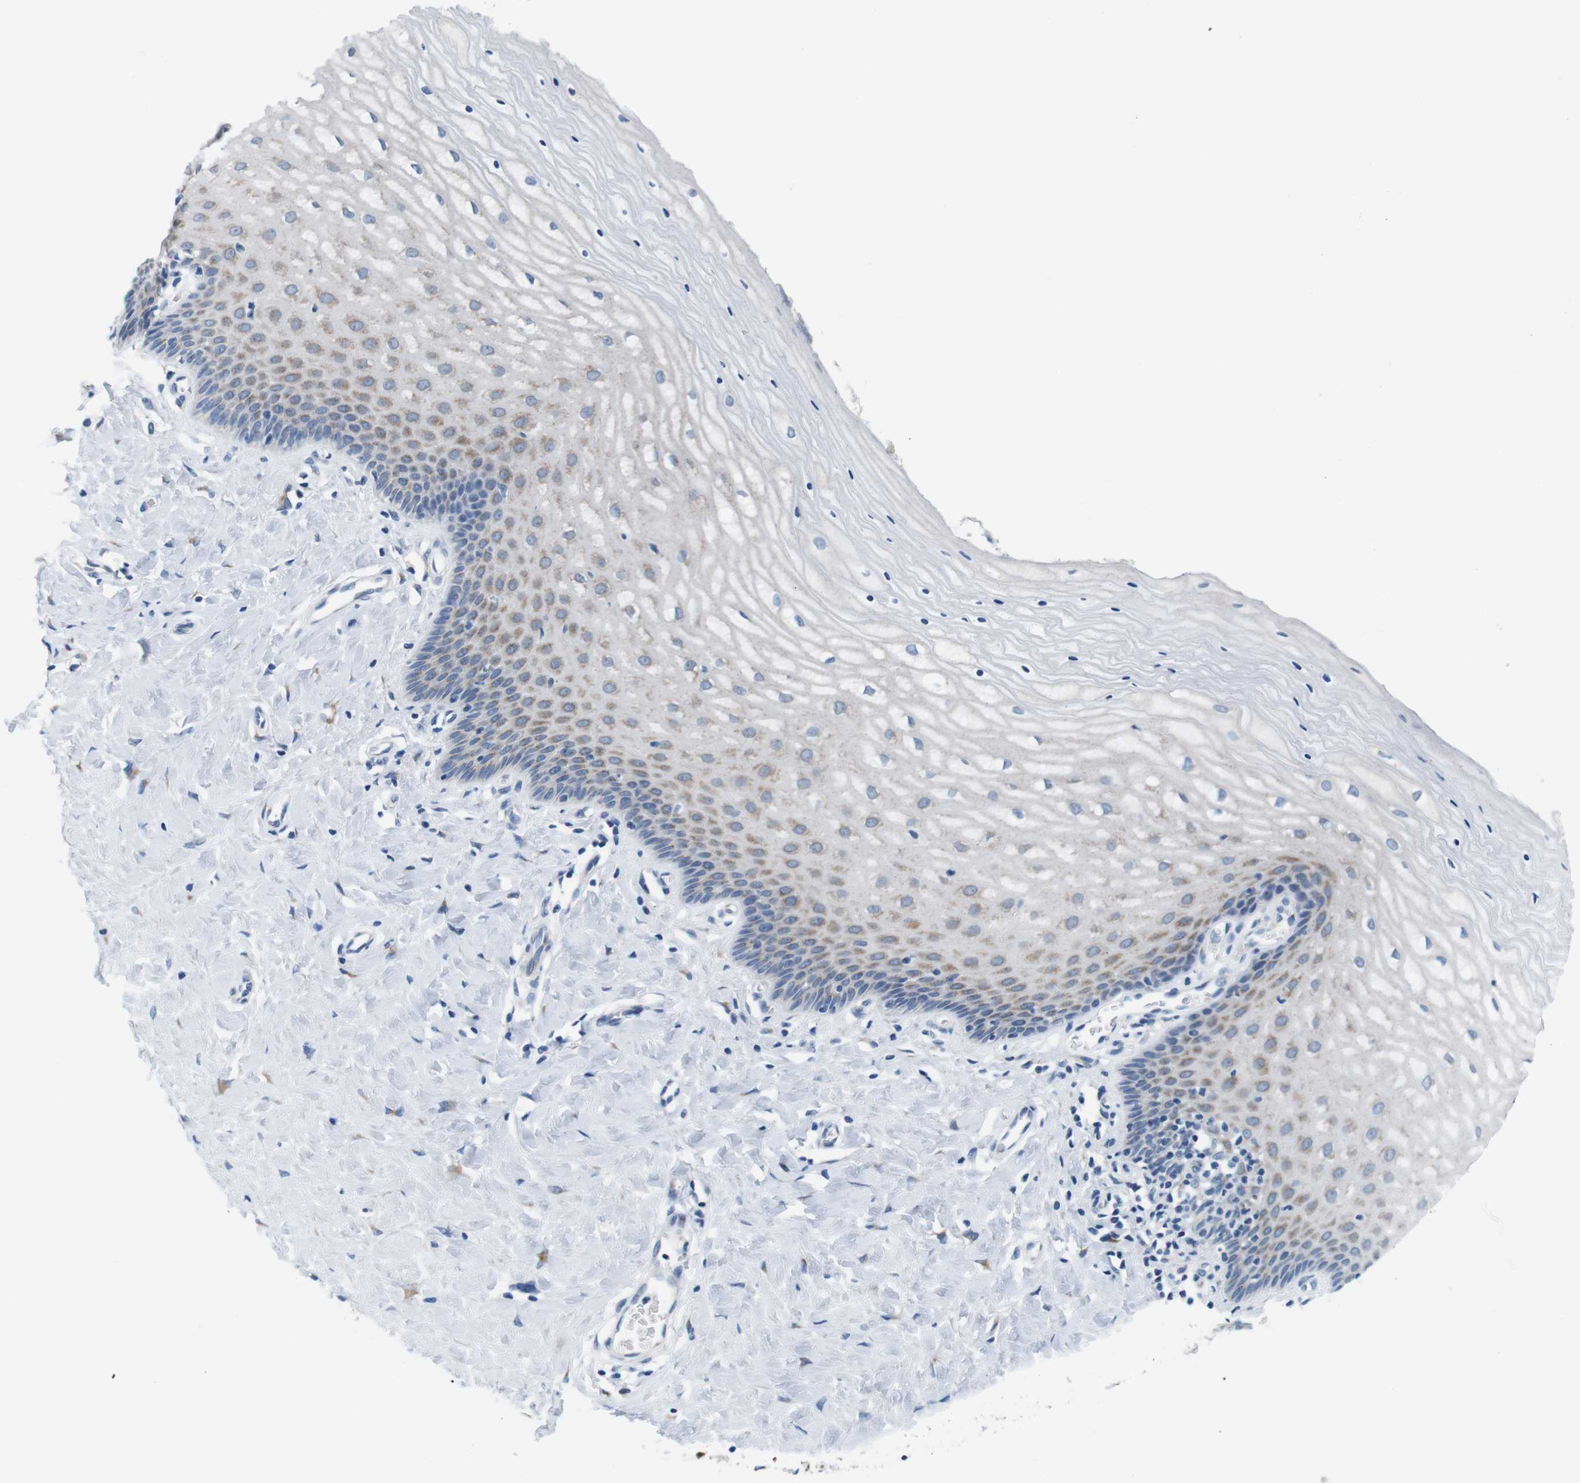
{"staining": {"intensity": "moderate", "quantity": "25%-75%", "location": "cytoplasmic/membranous"}, "tissue": "cervix", "cell_type": "Glandular cells", "image_type": "normal", "snomed": [{"axis": "morphology", "description": "Normal tissue, NOS"}, {"axis": "topography", "description": "Cervix"}], "caption": "Immunohistochemistry histopathology image of unremarkable cervix: human cervix stained using immunohistochemistry (IHC) exhibits medium levels of moderate protein expression localized specifically in the cytoplasmic/membranous of glandular cells, appearing as a cytoplasmic/membranous brown color.", "gene": "GOLGA2", "patient": {"sex": "female", "age": 55}}